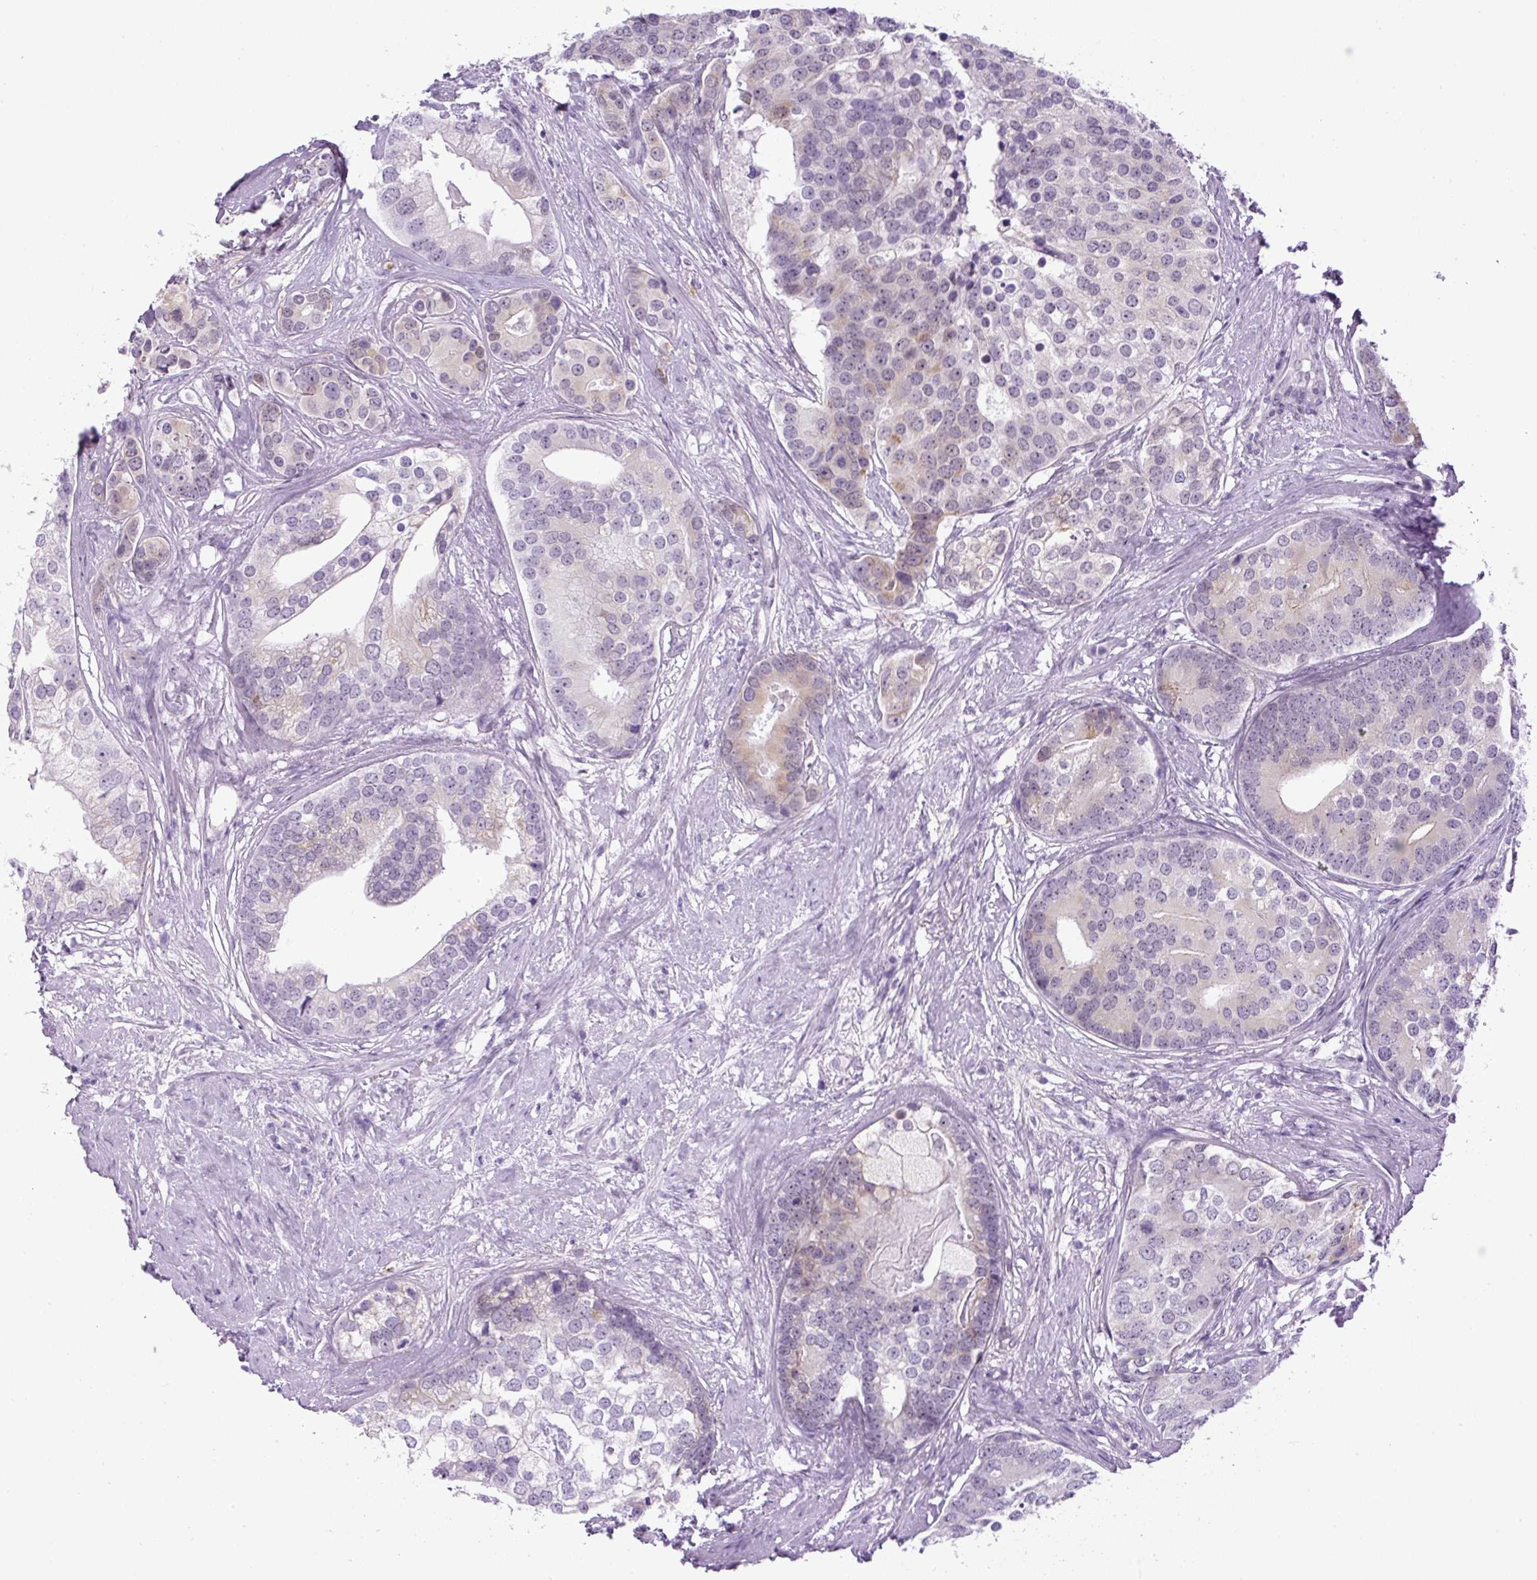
{"staining": {"intensity": "negative", "quantity": "none", "location": "none"}, "tissue": "prostate cancer", "cell_type": "Tumor cells", "image_type": "cancer", "snomed": [{"axis": "morphology", "description": "Adenocarcinoma, High grade"}, {"axis": "topography", "description": "Prostate"}], "caption": "IHC image of human prostate high-grade adenocarcinoma stained for a protein (brown), which demonstrates no positivity in tumor cells.", "gene": "RHBDD2", "patient": {"sex": "male", "age": 62}}